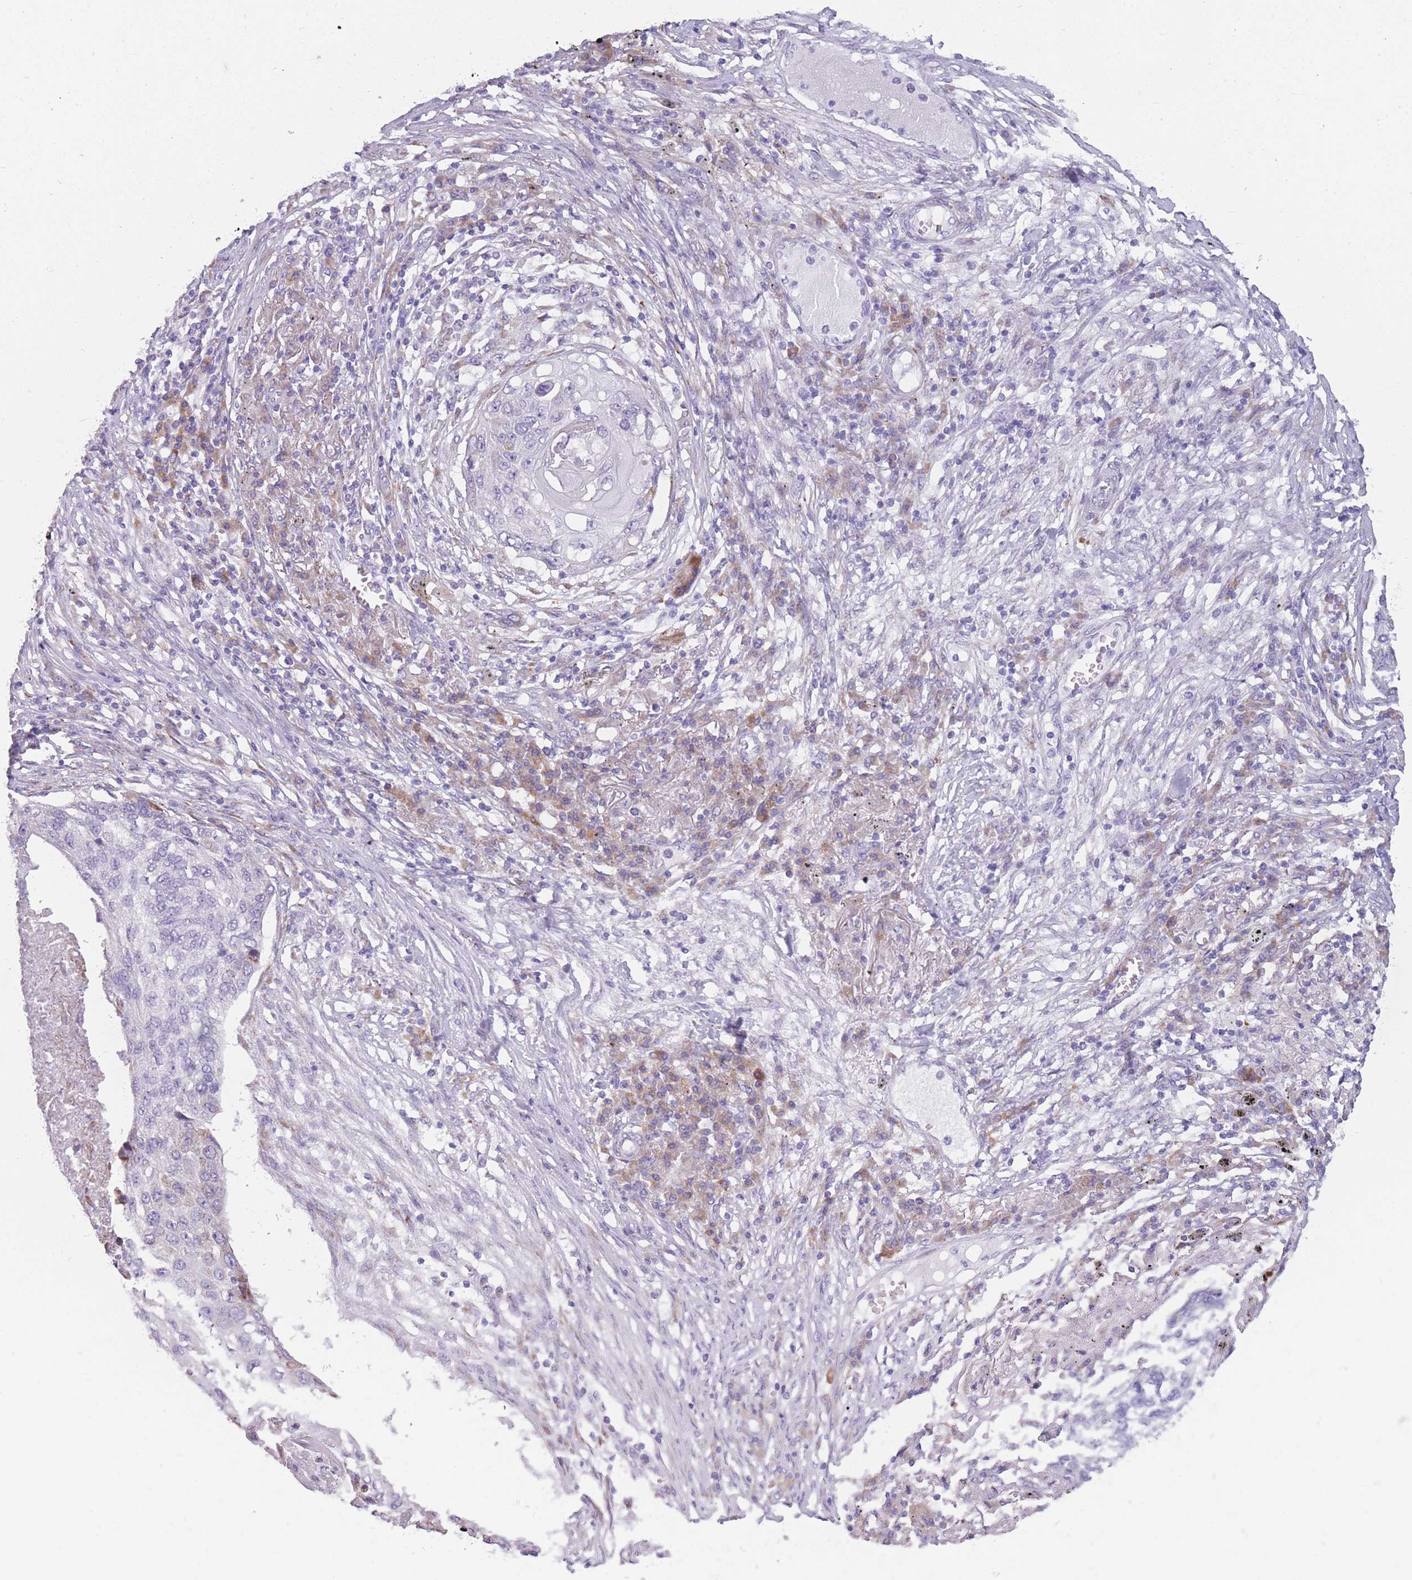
{"staining": {"intensity": "negative", "quantity": "none", "location": "none"}, "tissue": "lung cancer", "cell_type": "Tumor cells", "image_type": "cancer", "snomed": [{"axis": "morphology", "description": "Squamous cell carcinoma, NOS"}, {"axis": "topography", "description": "Lung"}], "caption": "A high-resolution micrograph shows IHC staining of lung cancer, which exhibits no significant positivity in tumor cells.", "gene": "COL27A1", "patient": {"sex": "female", "age": 63}}